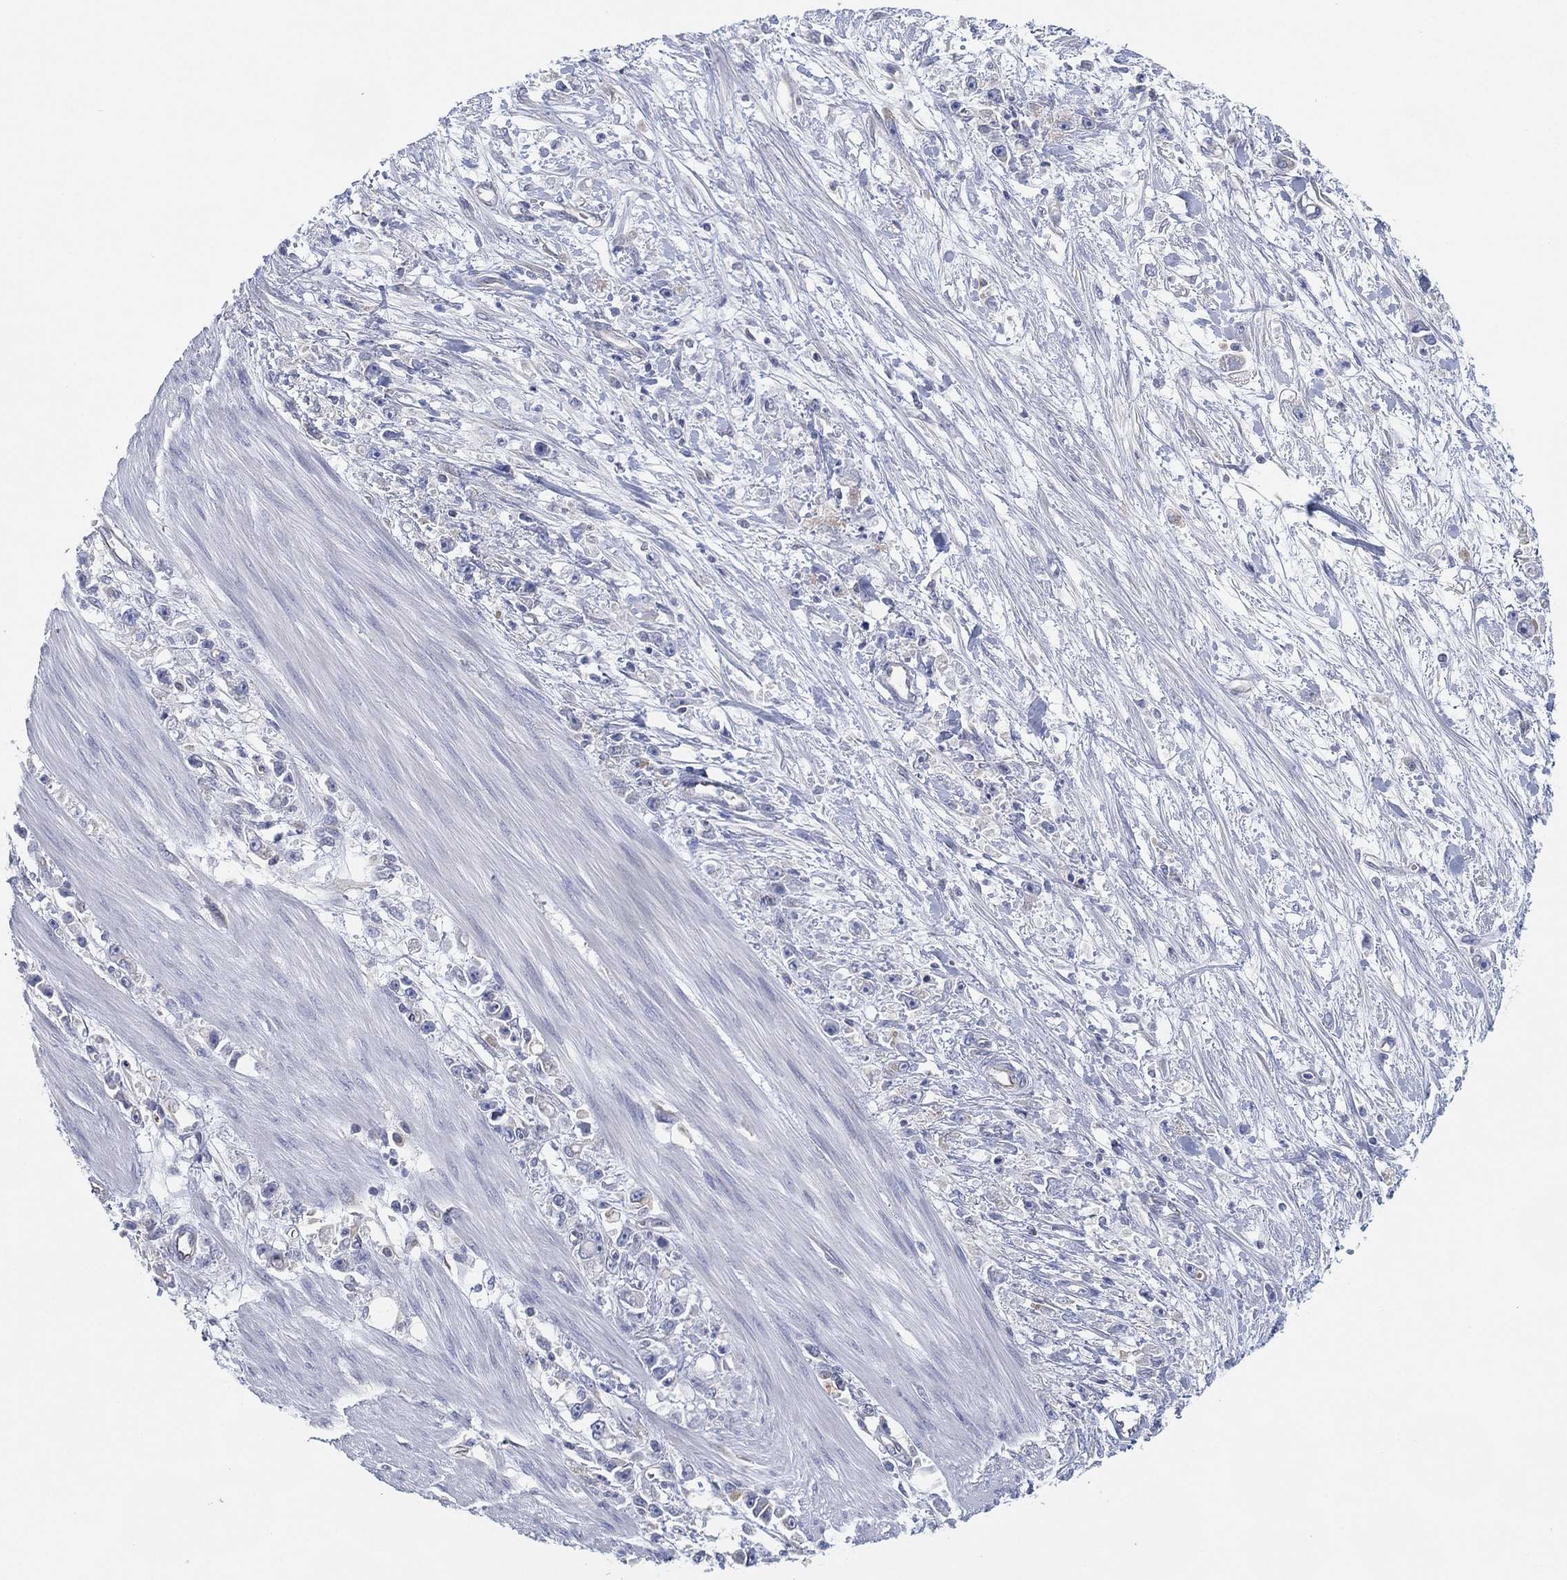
{"staining": {"intensity": "negative", "quantity": "none", "location": "none"}, "tissue": "stomach cancer", "cell_type": "Tumor cells", "image_type": "cancer", "snomed": [{"axis": "morphology", "description": "Adenocarcinoma, NOS"}, {"axis": "topography", "description": "Stomach"}], "caption": "Stomach cancer was stained to show a protein in brown. There is no significant expression in tumor cells.", "gene": "CFTR", "patient": {"sex": "female", "age": 59}}